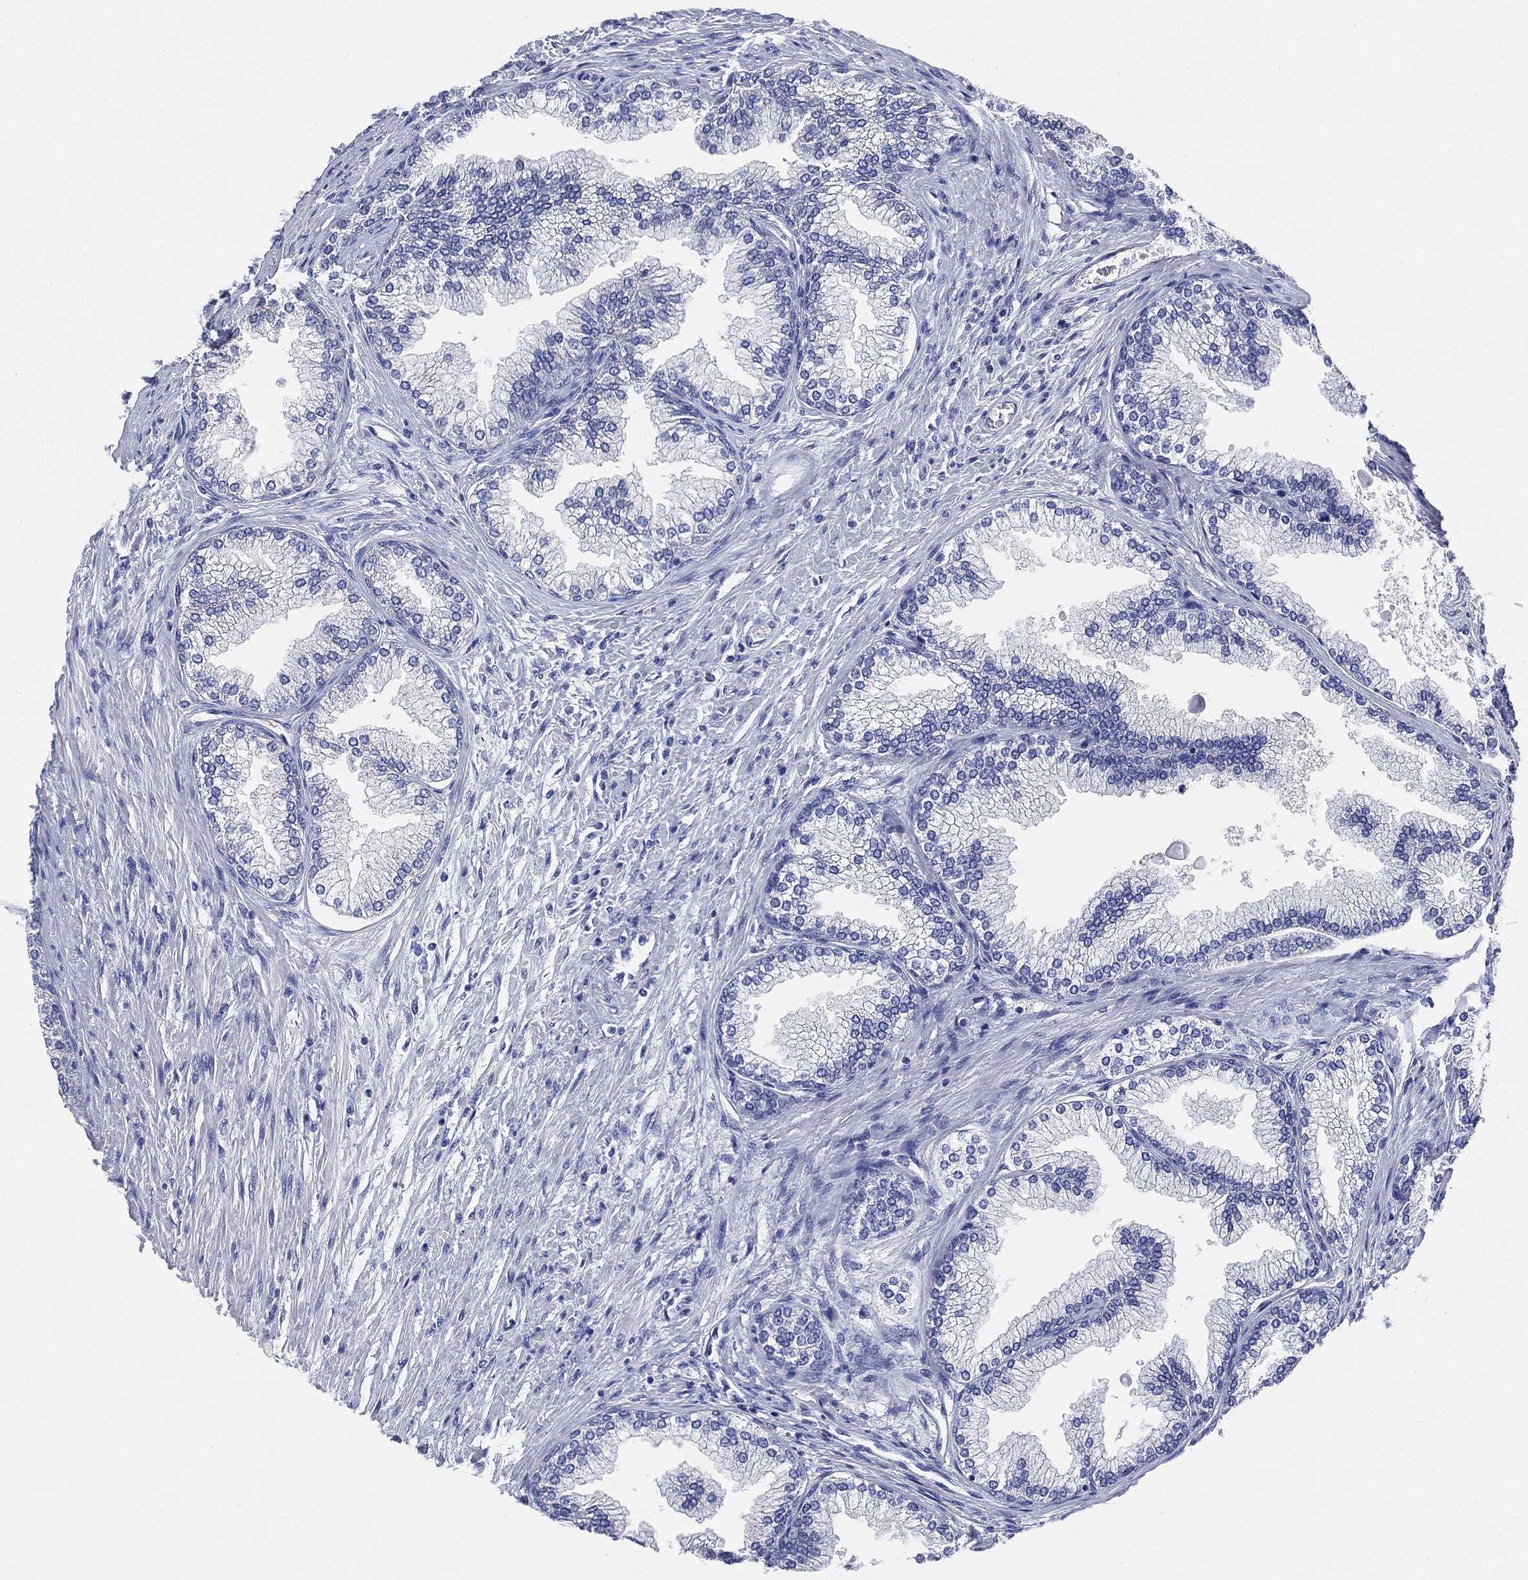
{"staining": {"intensity": "negative", "quantity": "none", "location": "none"}, "tissue": "prostate", "cell_type": "Glandular cells", "image_type": "normal", "snomed": [{"axis": "morphology", "description": "Normal tissue, NOS"}, {"axis": "topography", "description": "Prostate"}], "caption": "Immunohistochemistry (IHC) image of benign prostate stained for a protein (brown), which displays no staining in glandular cells.", "gene": "IYD", "patient": {"sex": "male", "age": 72}}